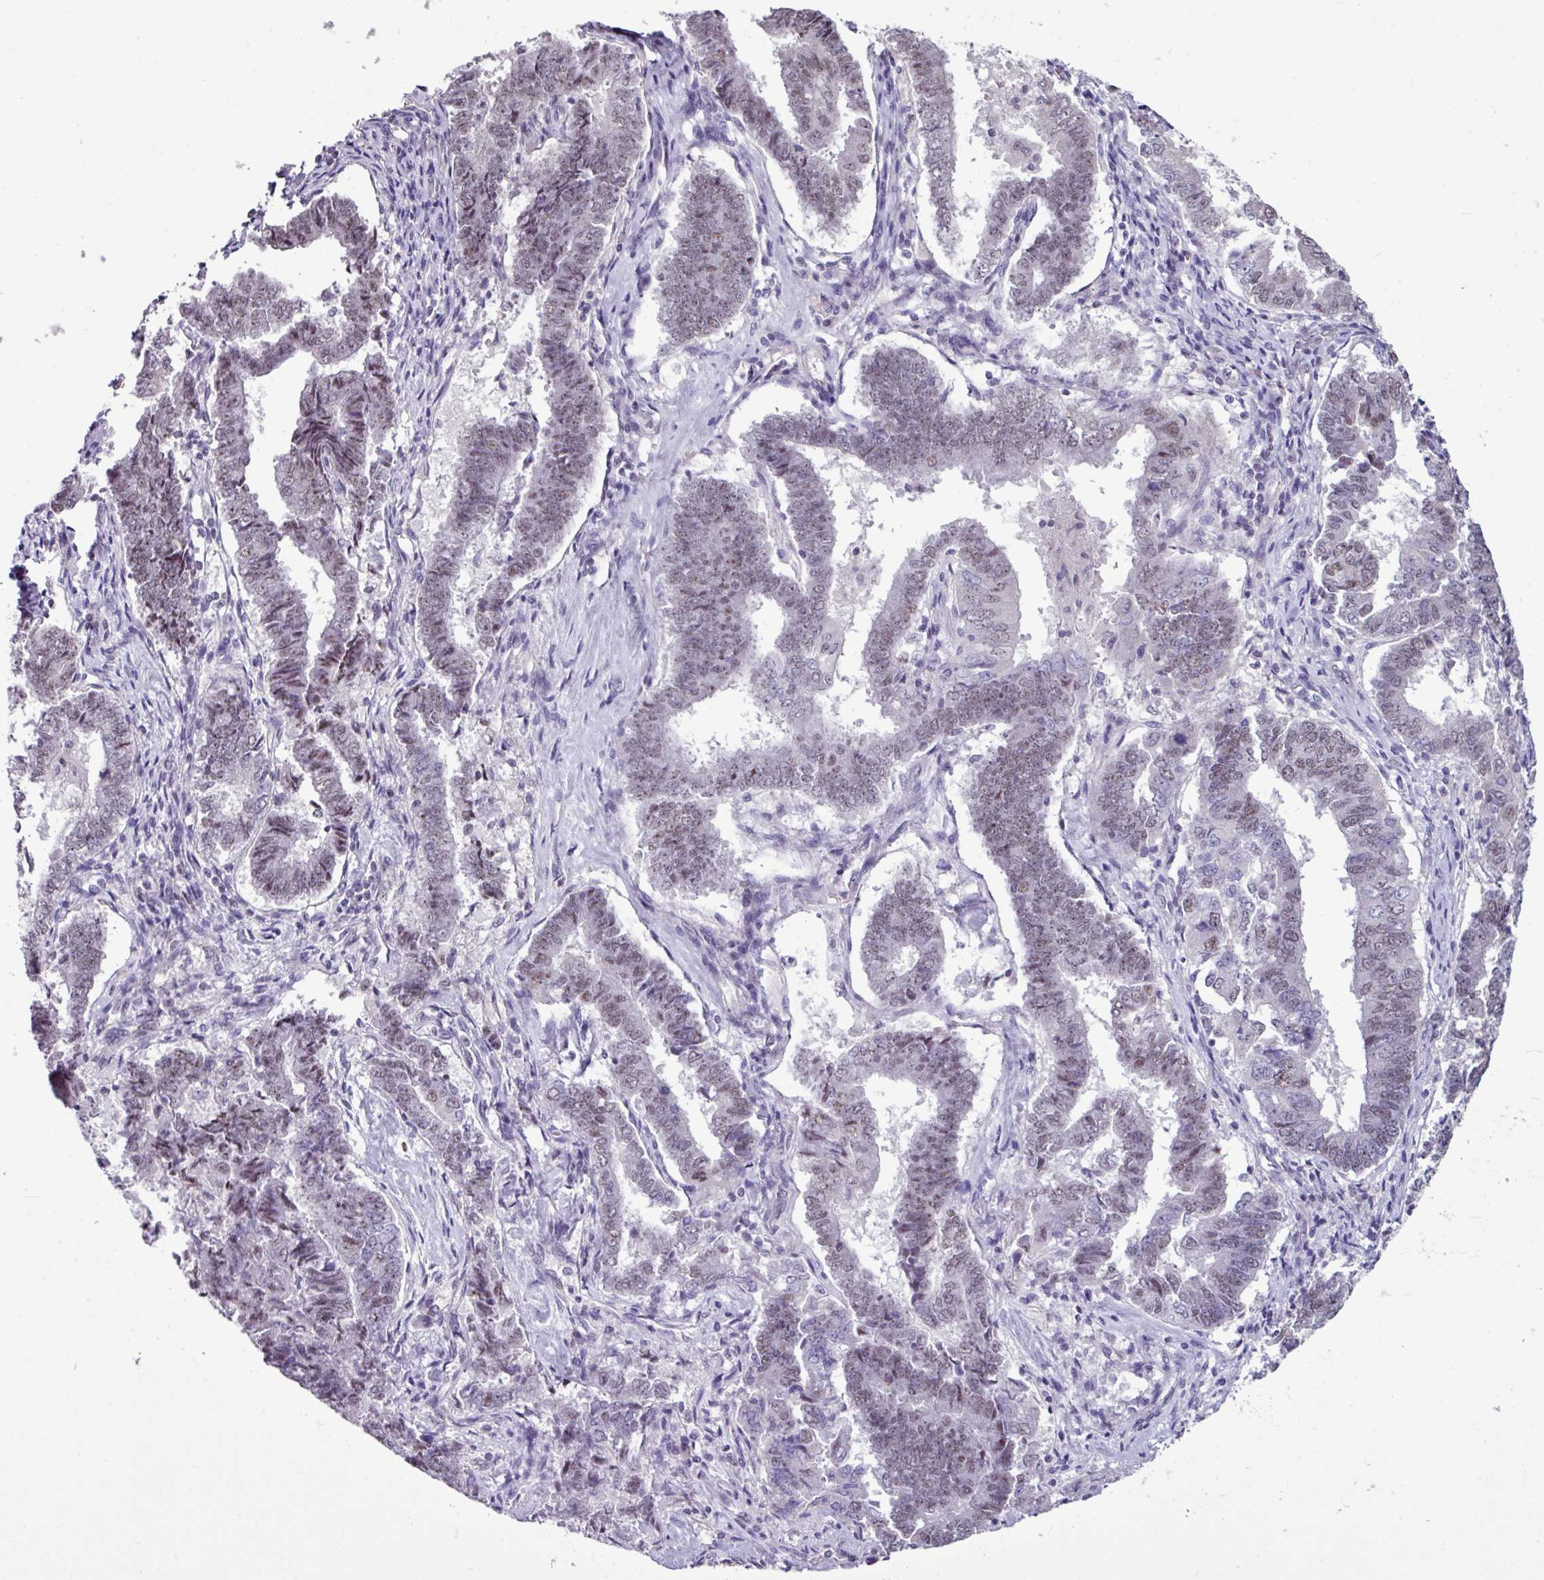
{"staining": {"intensity": "weak", "quantity": "25%-75%", "location": "nuclear"}, "tissue": "endometrial cancer", "cell_type": "Tumor cells", "image_type": "cancer", "snomed": [{"axis": "morphology", "description": "Adenocarcinoma, NOS"}, {"axis": "topography", "description": "Endometrium"}], "caption": "Immunohistochemistry (IHC) staining of adenocarcinoma (endometrial), which displays low levels of weak nuclear expression in about 25%-75% of tumor cells indicating weak nuclear protein staining. The staining was performed using DAB (brown) for protein detection and nuclei were counterstained in hematoxylin (blue).", "gene": "UTP18", "patient": {"sex": "female", "age": 72}}